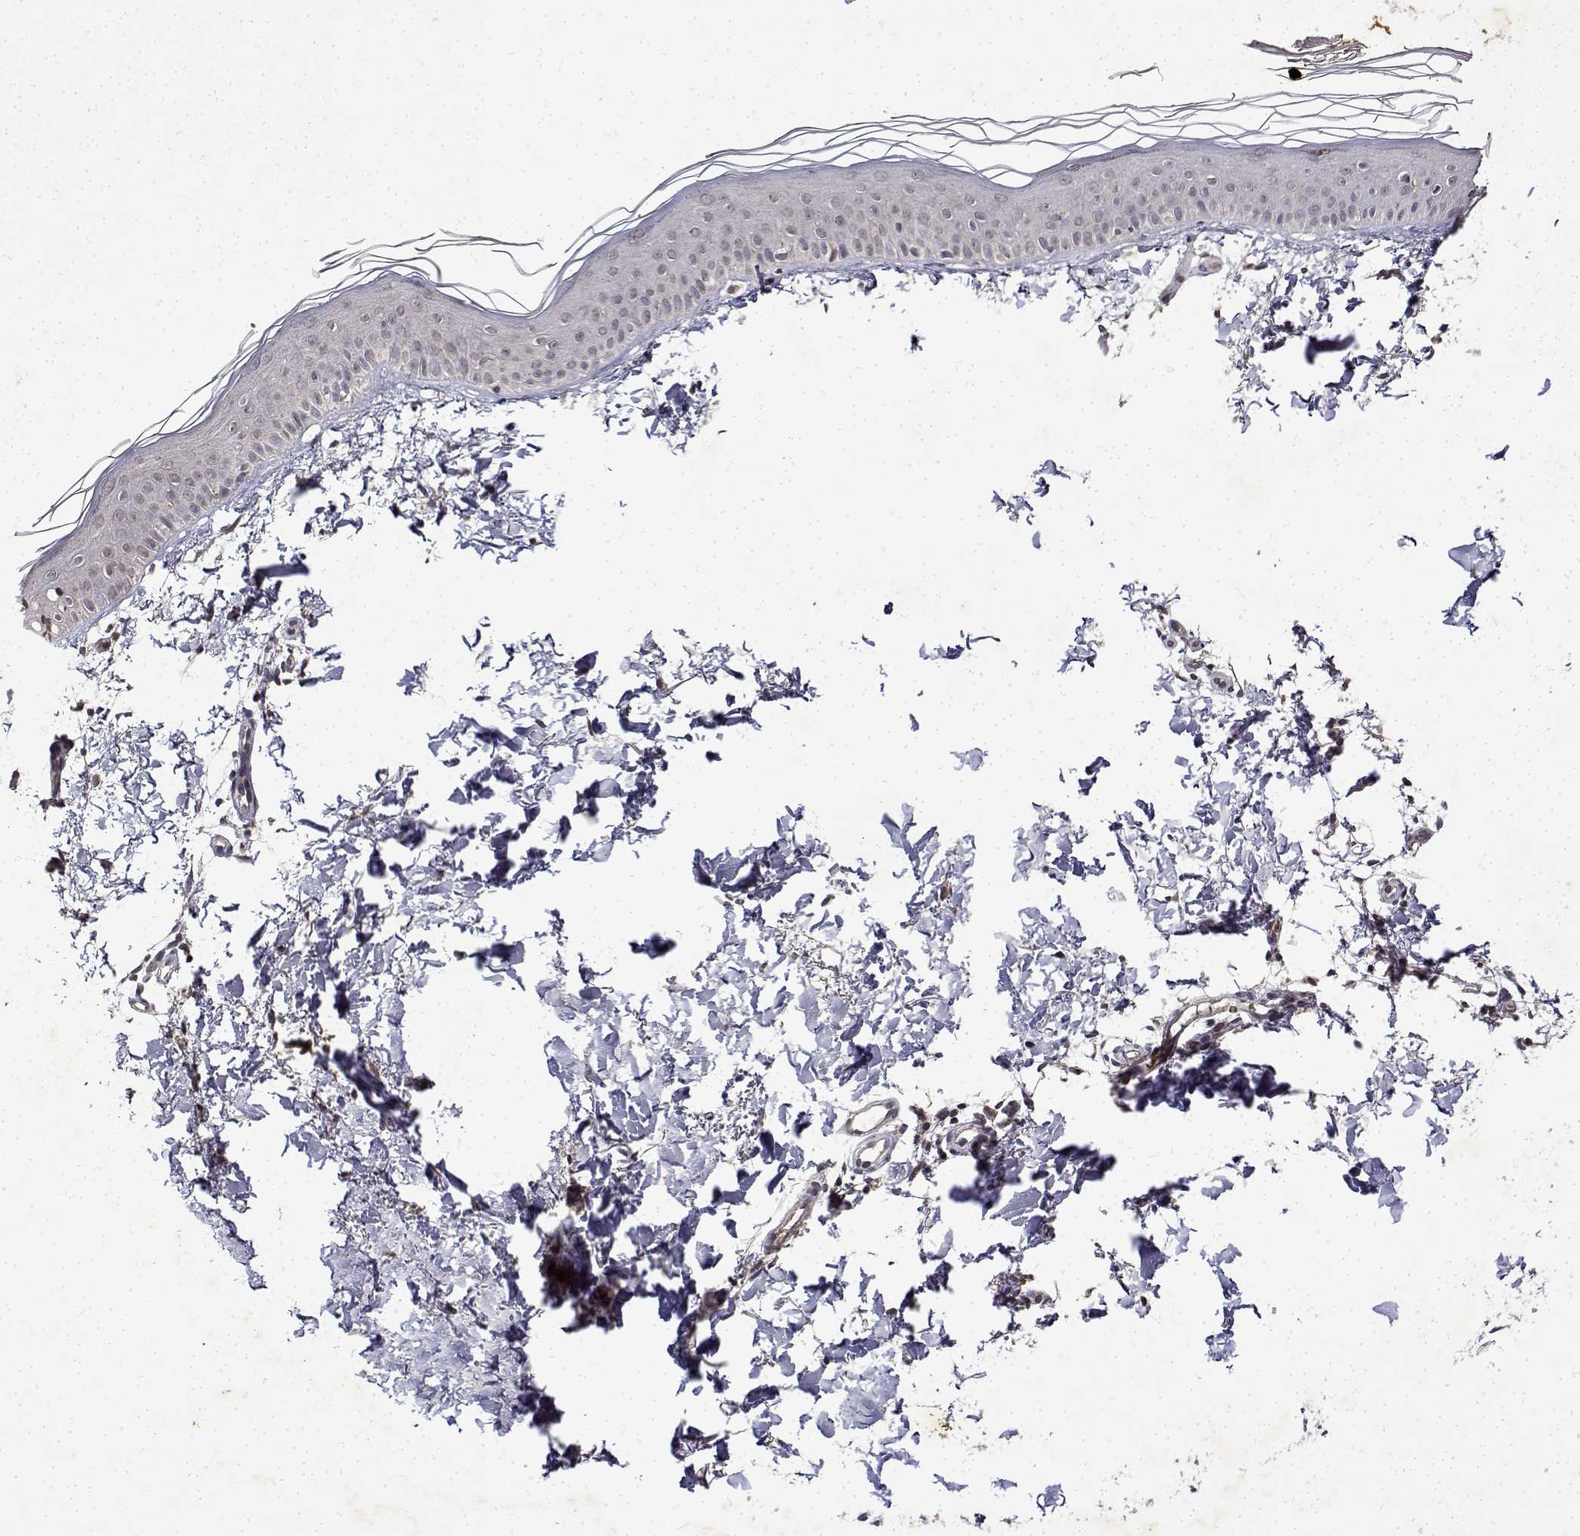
{"staining": {"intensity": "negative", "quantity": "none", "location": "none"}, "tissue": "skin", "cell_type": "Fibroblasts", "image_type": "normal", "snomed": [{"axis": "morphology", "description": "Normal tissue, NOS"}, {"axis": "topography", "description": "Skin"}], "caption": "Immunohistochemical staining of unremarkable human skin demonstrates no significant staining in fibroblasts. (DAB immunohistochemistry, high magnification).", "gene": "BDNF", "patient": {"sex": "female", "age": 62}}